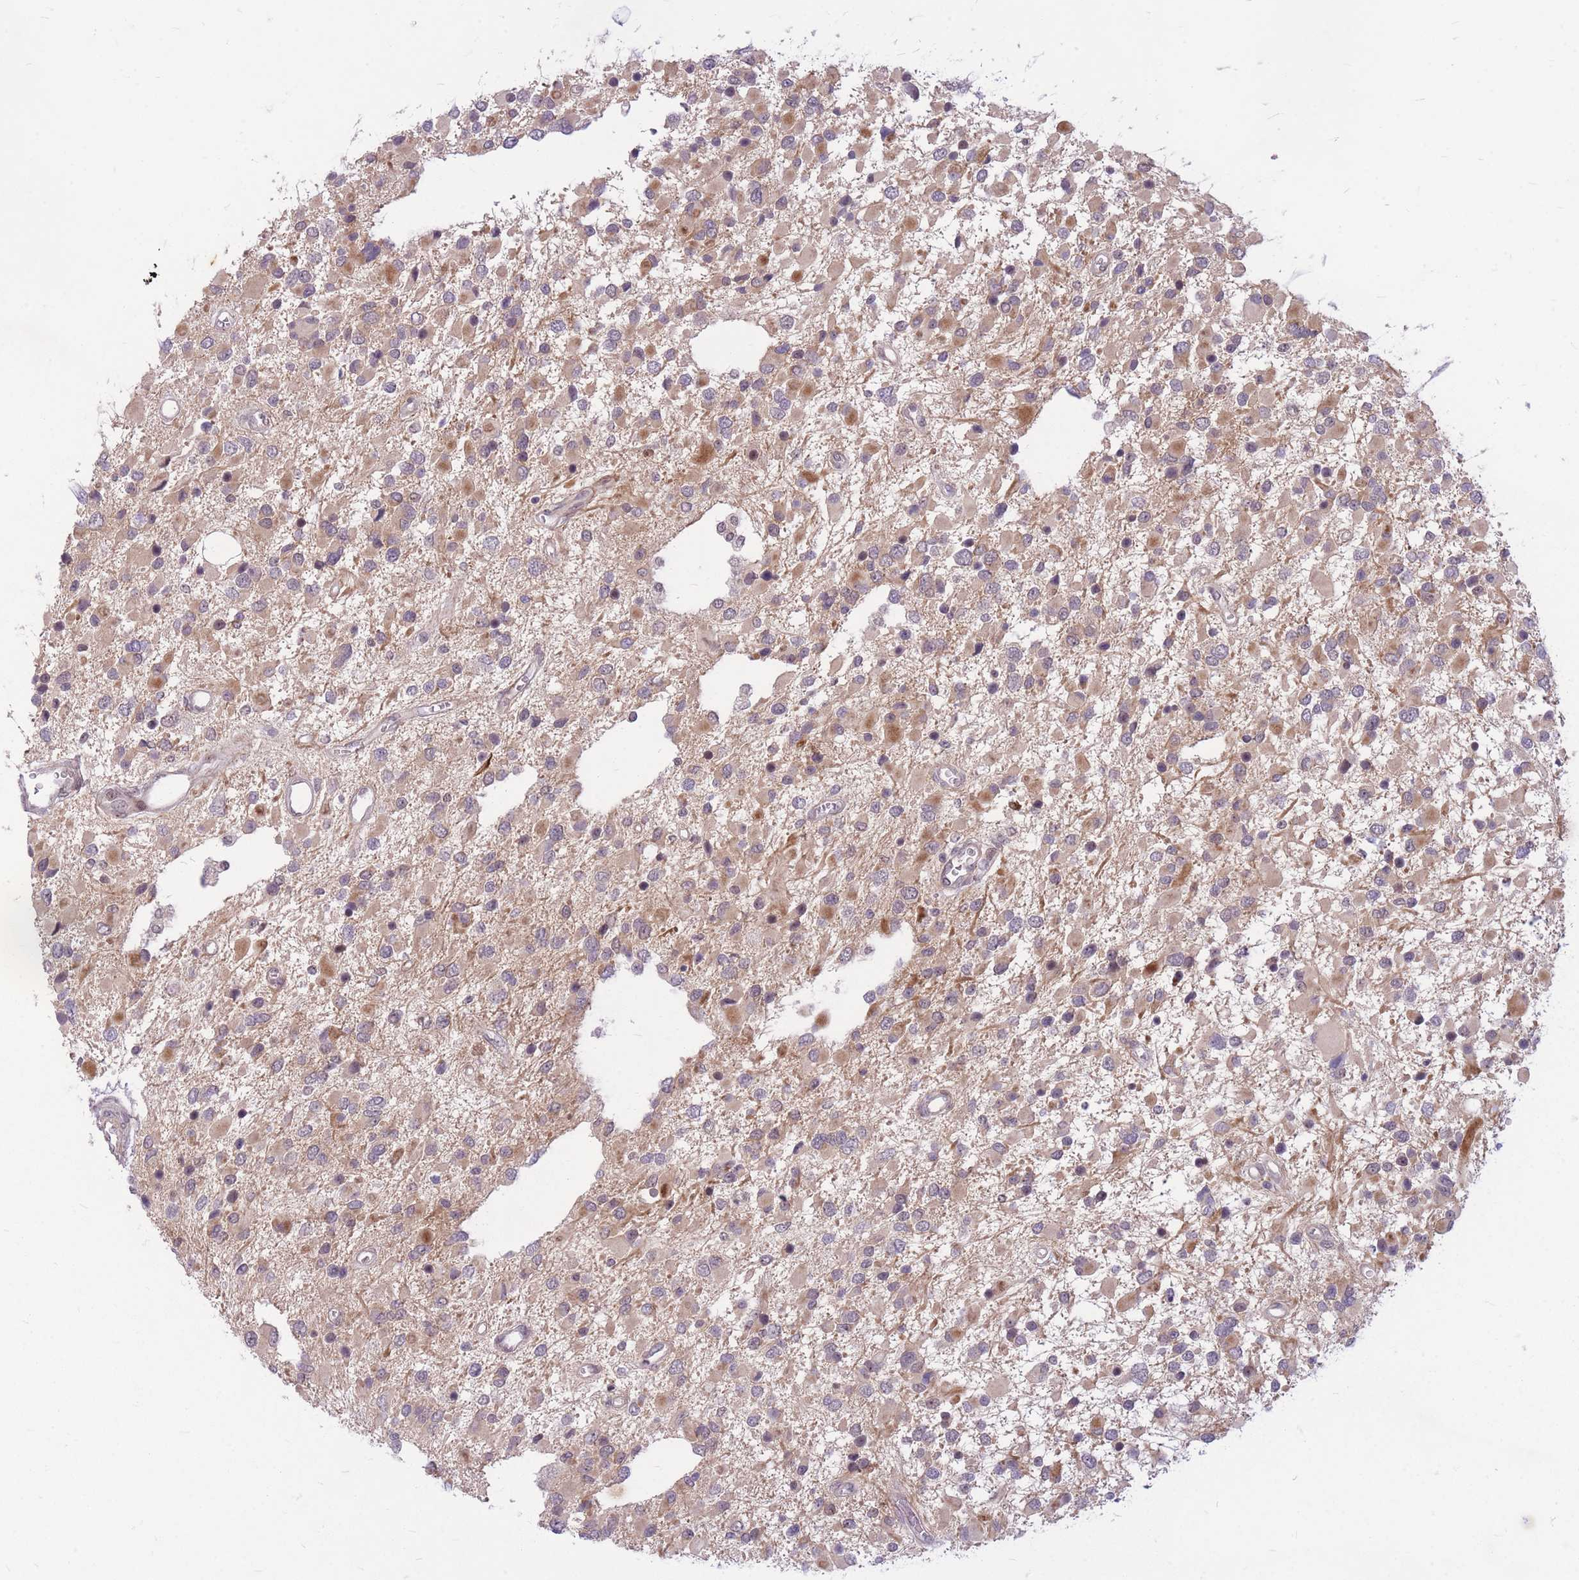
{"staining": {"intensity": "moderate", "quantity": "25%-75%", "location": "cytoplasmic/membranous"}, "tissue": "glioma", "cell_type": "Tumor cells", "image_type": "cancer", "snomed": [{"axis": "morphology", "description": "Glioma, malignant, High grade"}, {"axis": "topography", "description": "Brain"}], "caption": "Tumor cells display medium levels of moderate cytoplasmic/membranous expression in approximately 25%-75% of cells in human high-grade glioma (malignant).", "gene": "ERCC2", "patient": {"sex": "male", "age": 53}}